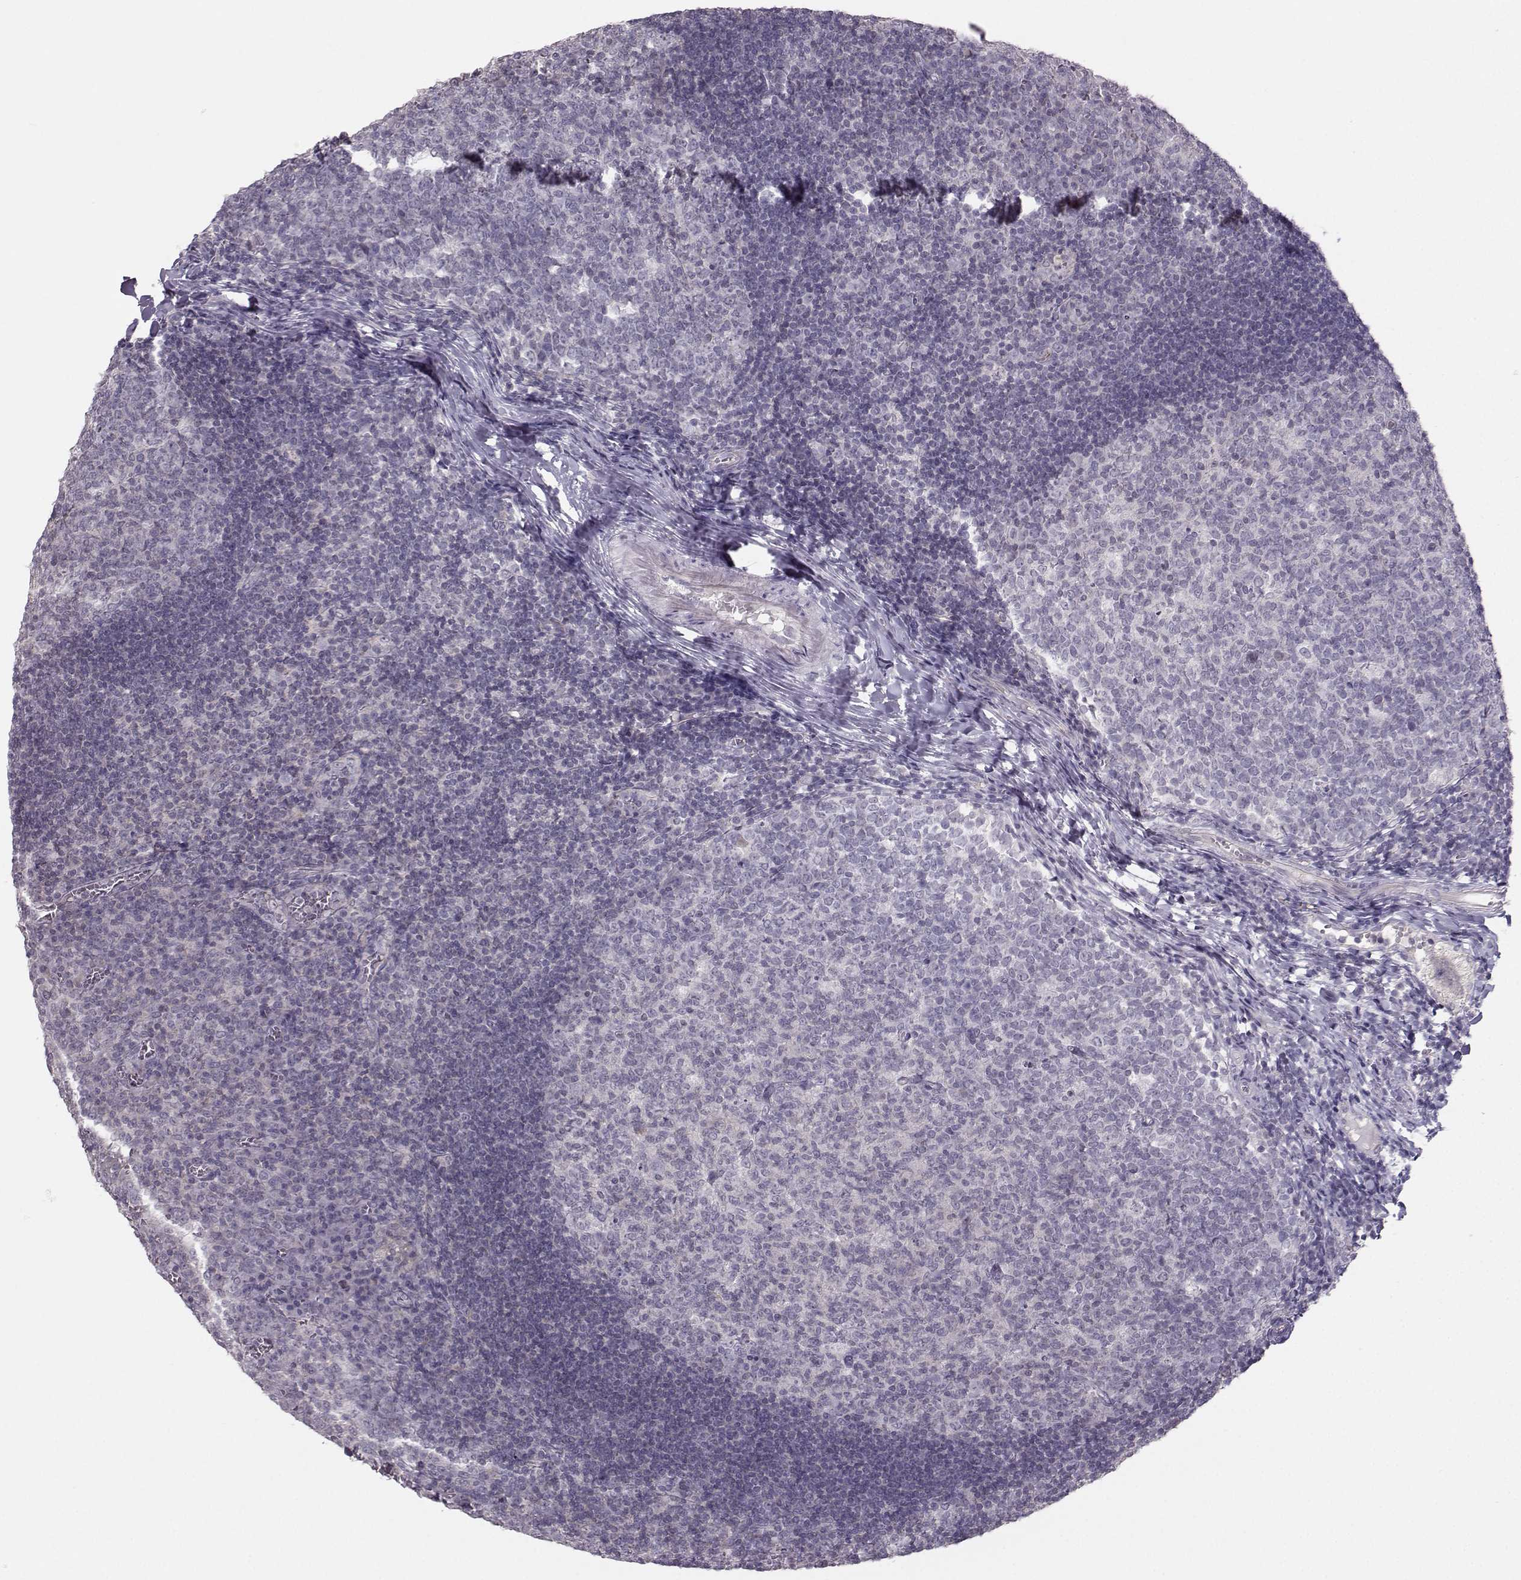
{"staining": {"intensity": "negative", "quantity": "none", "location": "none"}, "tissue": "tonsil", "cell_type": "Germinal center cells", "image_type": "normal", "snomed": [{"axis": "morphology", "description": "Normal tissue, NOS"}, {"axis": "topography", "description": "Tonsil"}], "caption": "High power microscopy micrograph of an immunohistochemistry micrograph of normal tonsil, revealing no significant expression in germinal center cells. Brightfield microscopy of IHC stained with DAB (brown) and hematoxylin (blue), captured at high magnification.", "gene": "MAST1", "patient": {"sex": "female", "age": 13}}